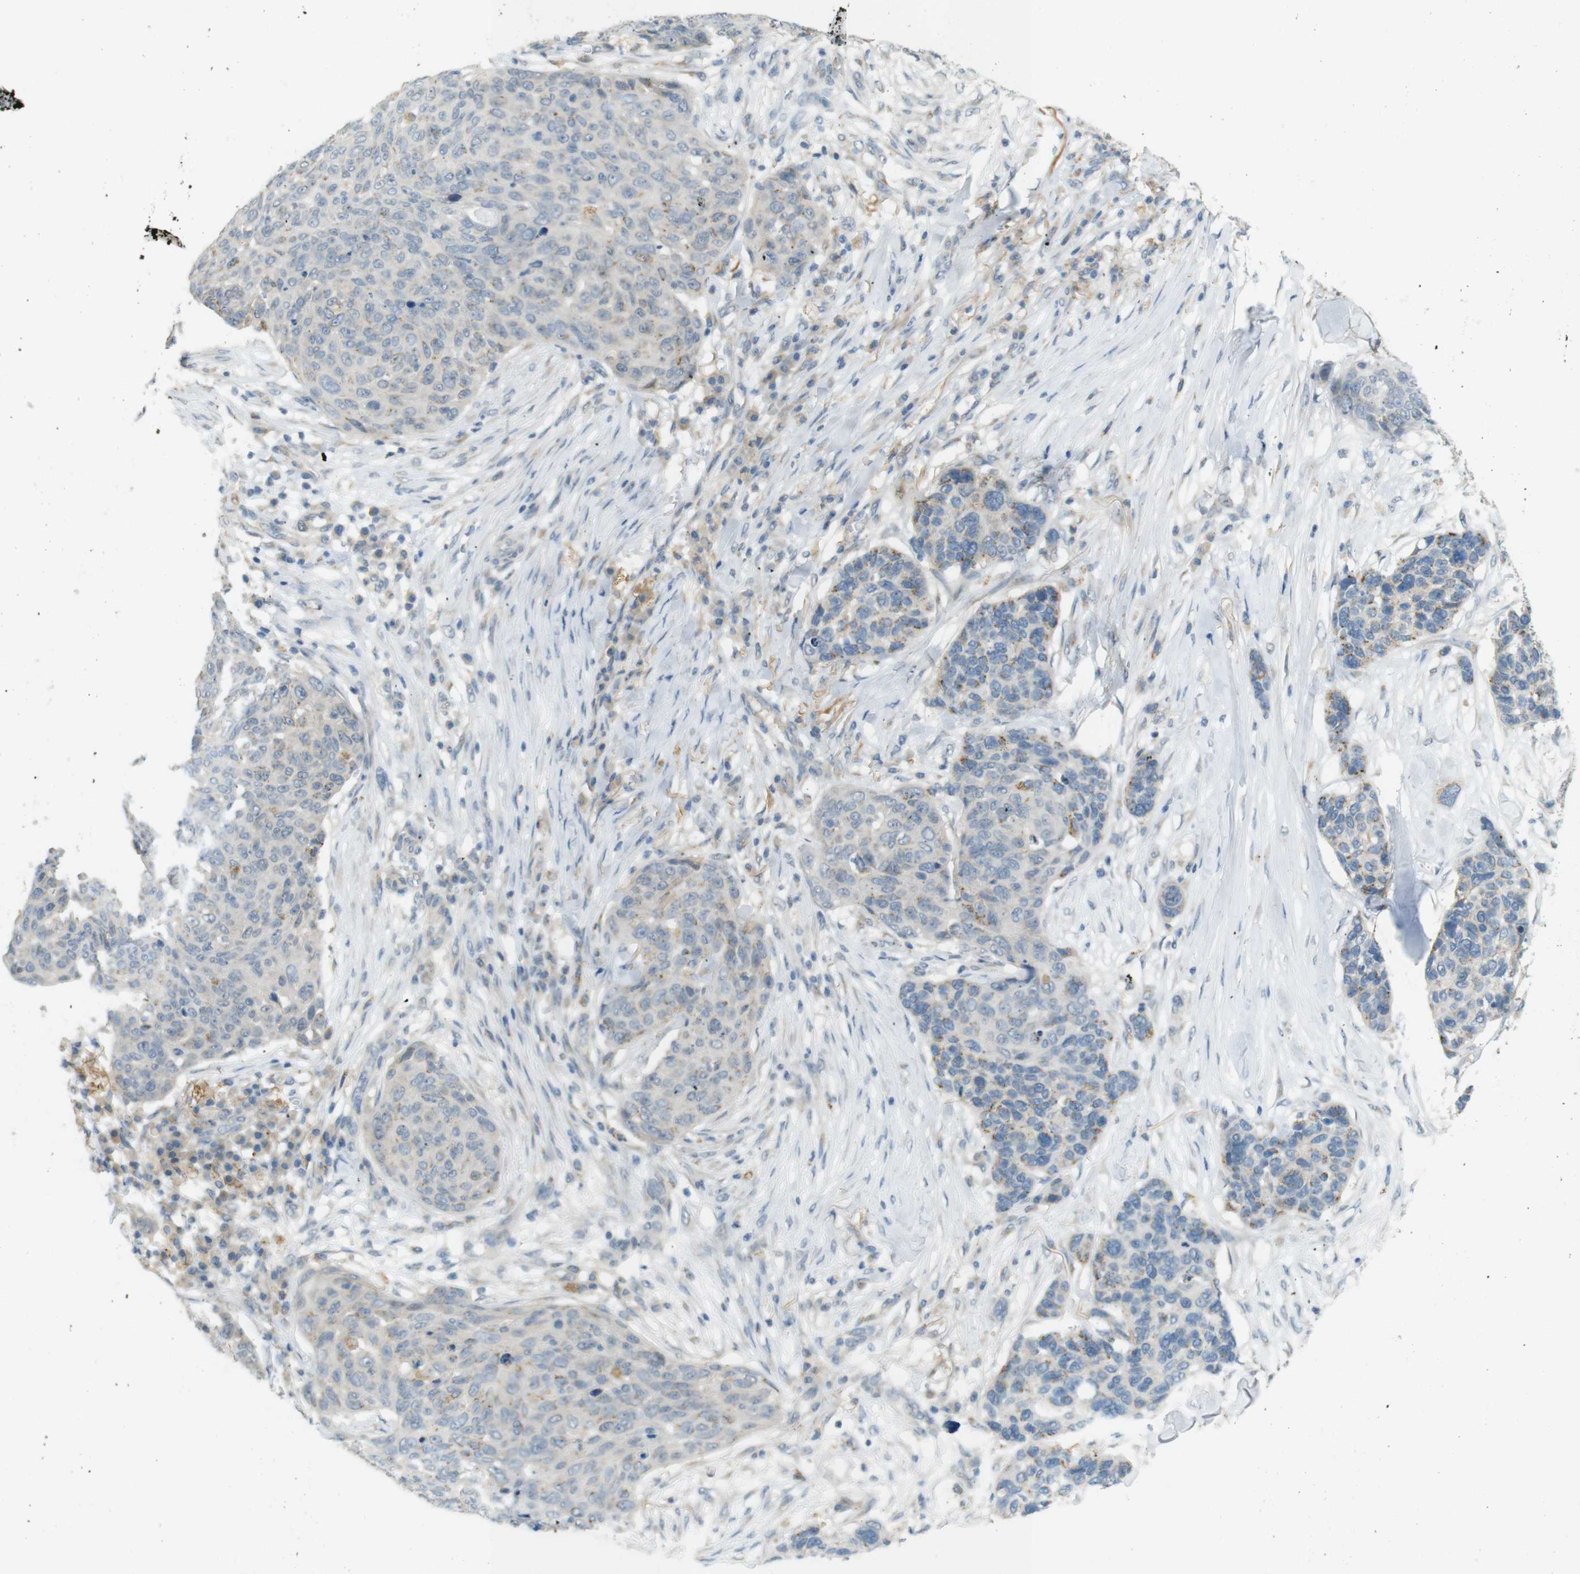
{"staining": {"intensity": "moderate", "quantity": "<25%", "location": "cytoplasmic/membranous"}, "tissue": "skin cancer", "cell_type": "Tumor cells", "image_type": "cancer", "snomed": [{"axis": "morphology", "description": "Squamous cell carcinoma in situ, NOS"}, {"axis": "morphology", "description": "Squamous cell carcinoma, NOS"}, {"axis": "topography", "description": "Skin"}], "caption": "High-magnification brightfield microscopy of skin cancer stained with DAB (brown) and counterstained with hematoxylin (blue). tumor cells exhibit moderate cytoplasmic/membranous expression is appreciated in about<25% of cells.", "gene": "UGT8", "patient": {"sex": "male", "age": 93}}